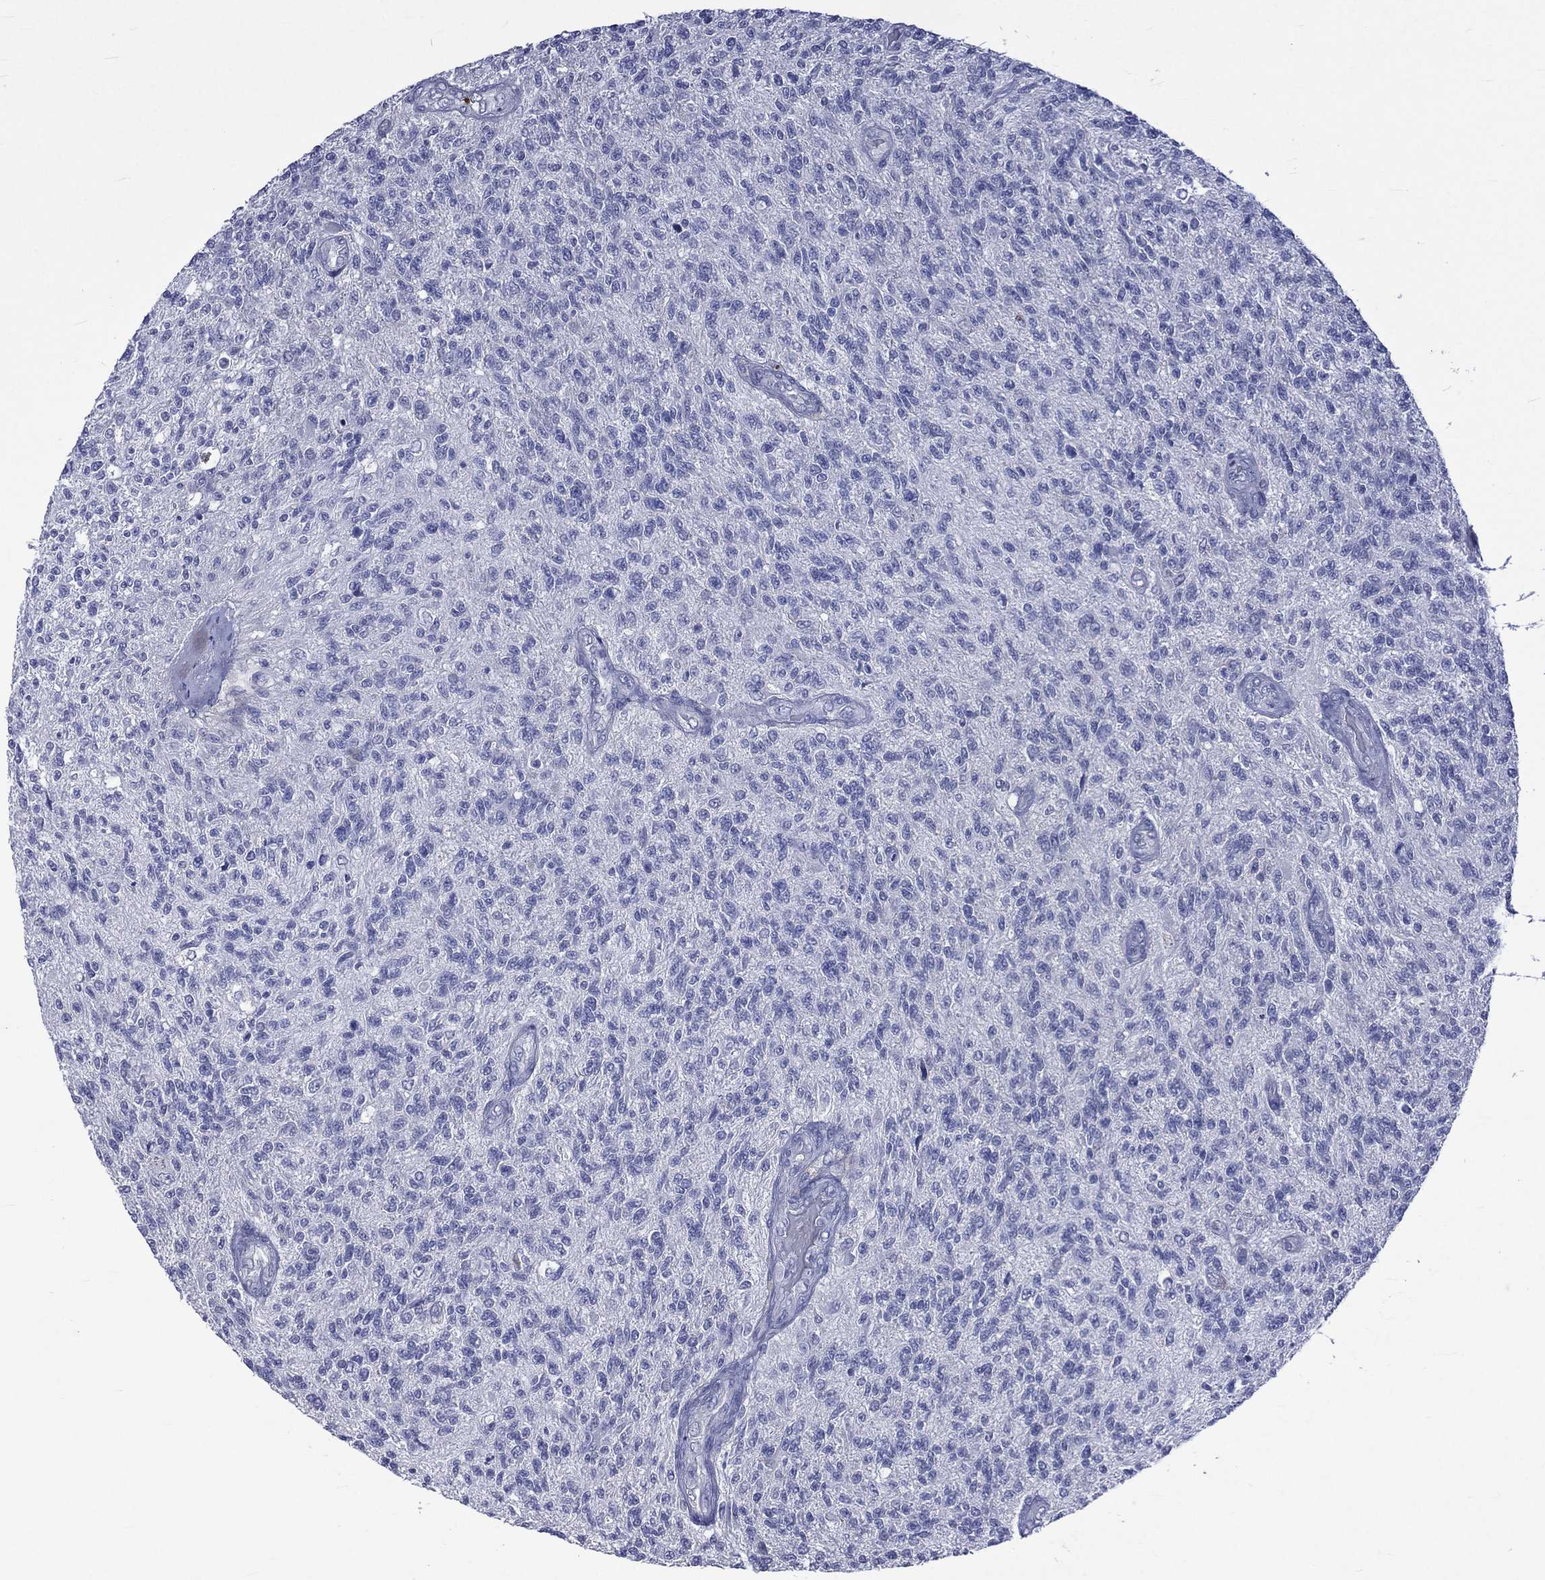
{"staining": {"intensity": "negative", "quantity": "none", "location": "none"}, "tissue": "glioma", "cell_type": "Tumor cells", "image_type": "cancer", "snomed": [{"axis": "morphology", "description": "Glioma, malignant, High grade"}, {"axis": "topography", "description": "Brain"}], "caption": "Tumor cells are negative for protein expression in human glioma.", "gene": "ELANE", "patient": {"sex": "male", "age": 56}}